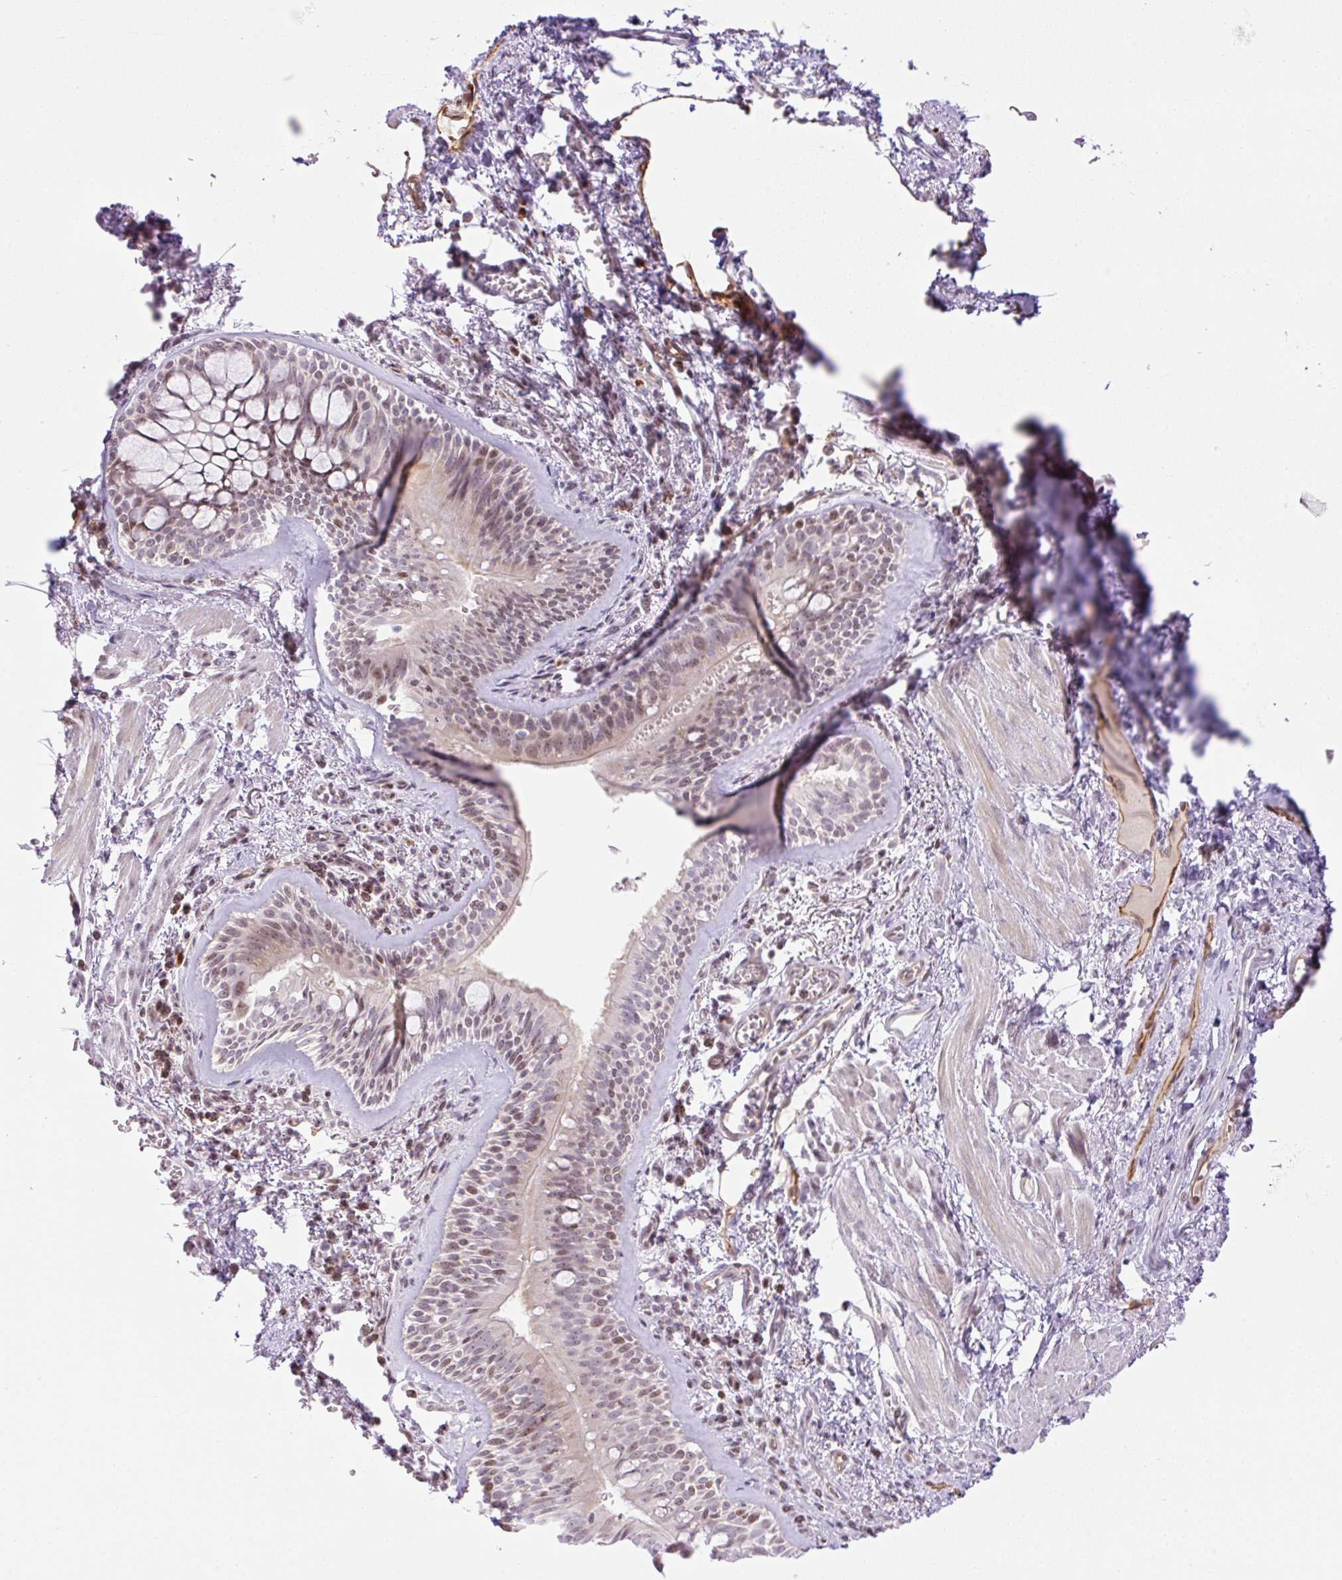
{"staining": {"intensity": "weak", "quantity": ">75%", "location": "nuclear"}, "tissue": "bronchus", "cell_type": "Respiratory epithelial cells", "image_type": "normal", "snomed": [{"axis": "morphology", "description": "Normal tissue, NOS"}, {"axis": "topography", "description": "Cartilage tissue"}, {"axis": "topography", "description": "Bronchus"}], "caption": "Immunohistochemical staining of benign human bronchus exhibits >75% levels of weak nuclear protein expression in about >75% of respiratory epithelial cells.", "gene": "ENSG00000268750", "patient": {"sex": "male", "age": 78}}